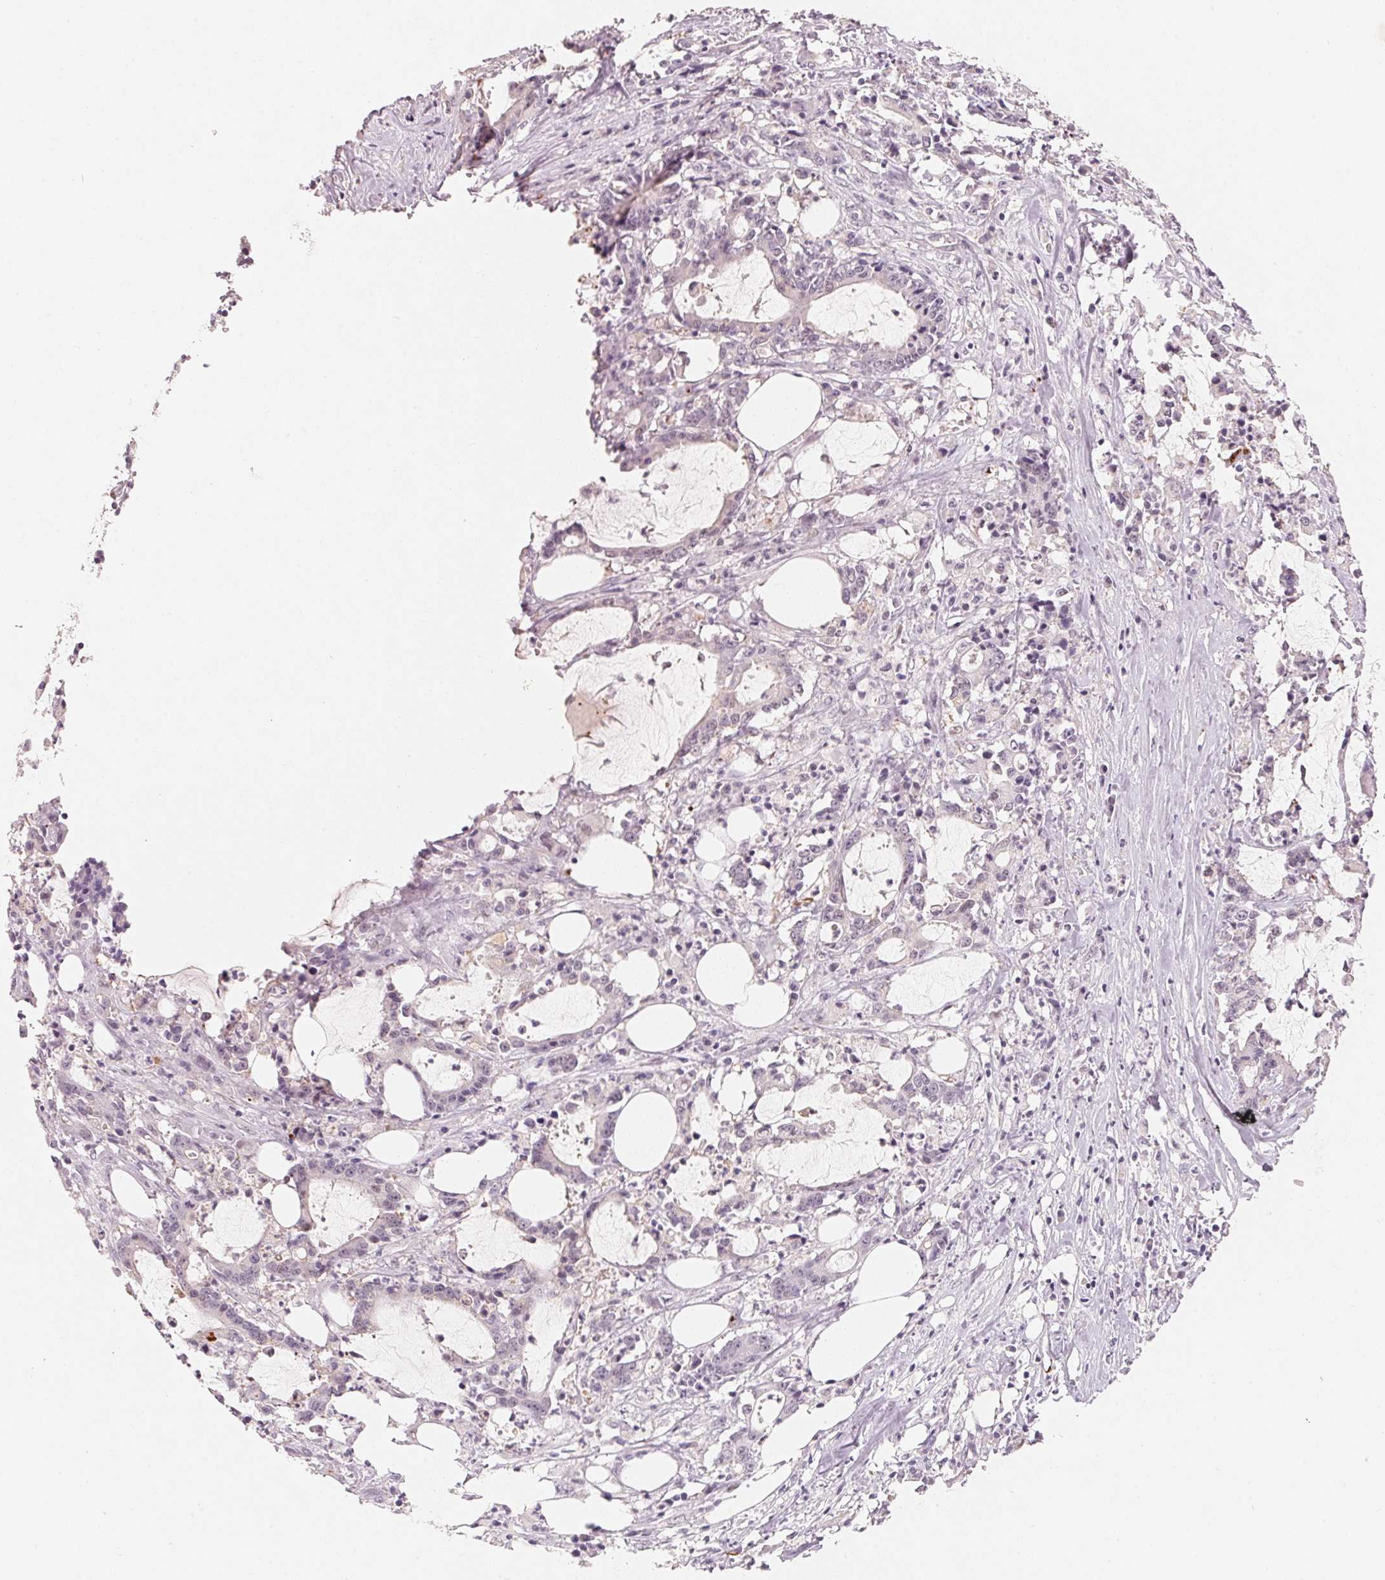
{"staining": {"intensity": "negative", "quantity": "none", "location": "none"}, "tissue": "stomach cancer", "cell_type": "Tumor cells", "image_type": "cancer", "snomed": [{"axis": "morphology", "description": "Adenocarcinoma, NOS"}, {"axis": "topography", "description": "Stomach, upper"}], "caption": "Micrograph shows no protein expression in tumor cells of adenocarcinoma (stomach) tissue.", "gene": "ARHGAP22", "patient": {"sex": "male", "age": 68}}